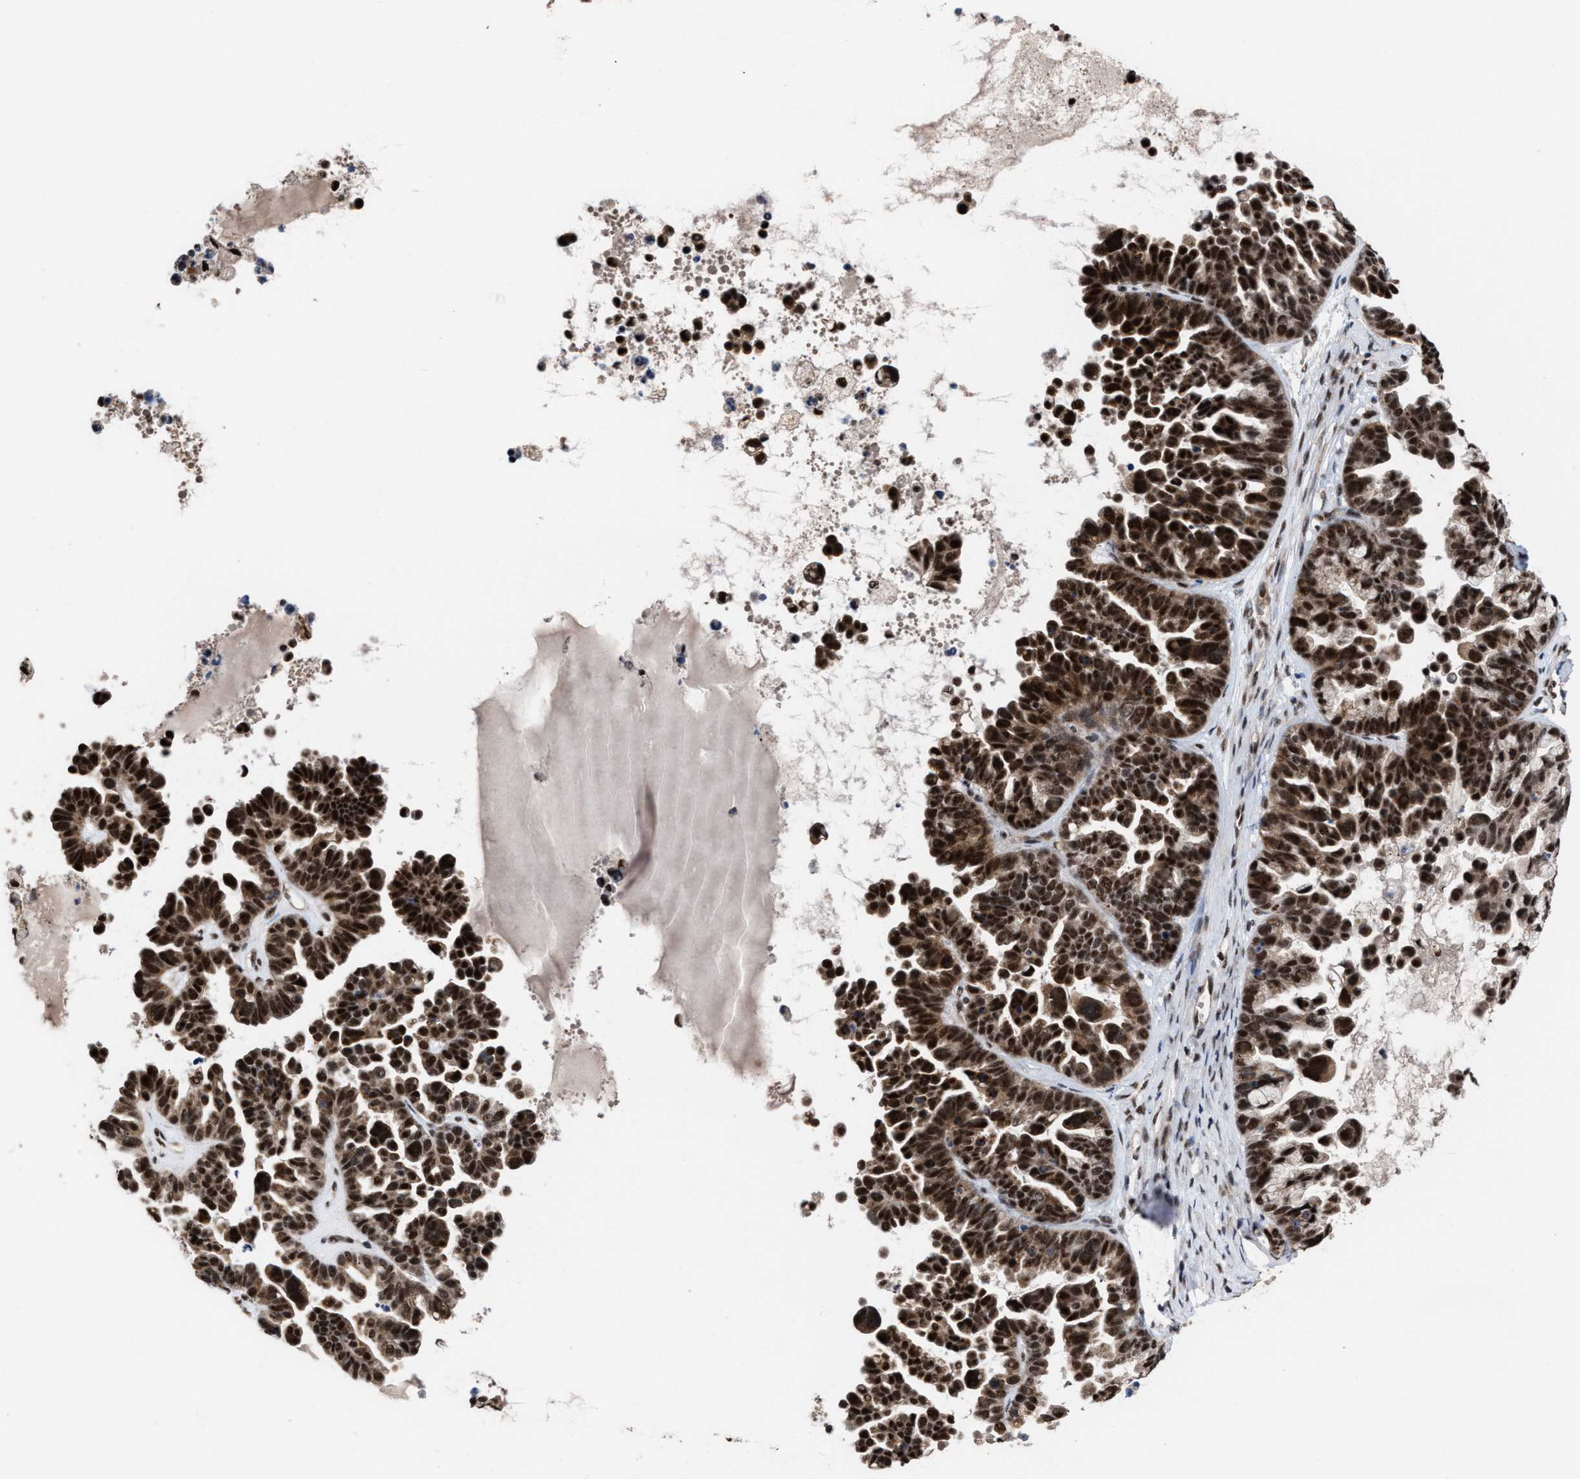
{"staining": {"intensity": "strong", "quantity": ">75%", "location": "cytoplasmic/membranous,nuclear"}, "tissue": "ovarian cancer", "cell_type": "Tumor cells", "image_type": "cancer", "snomed": [{"axis": "morphology", "description": "Cystadenocarcinoma, serous, NOS"}, {"axis": "topography", "description": "Ovary"}], "caption": "Protein staining exhibits strong cytoplasmic/membranous and nuclear expression in about >75% of tumor cells in ovarian cancer. Nuclei are stained in blue.", "gene": "EIF4A3", "patient": {"sex": "female", "age": 56}}